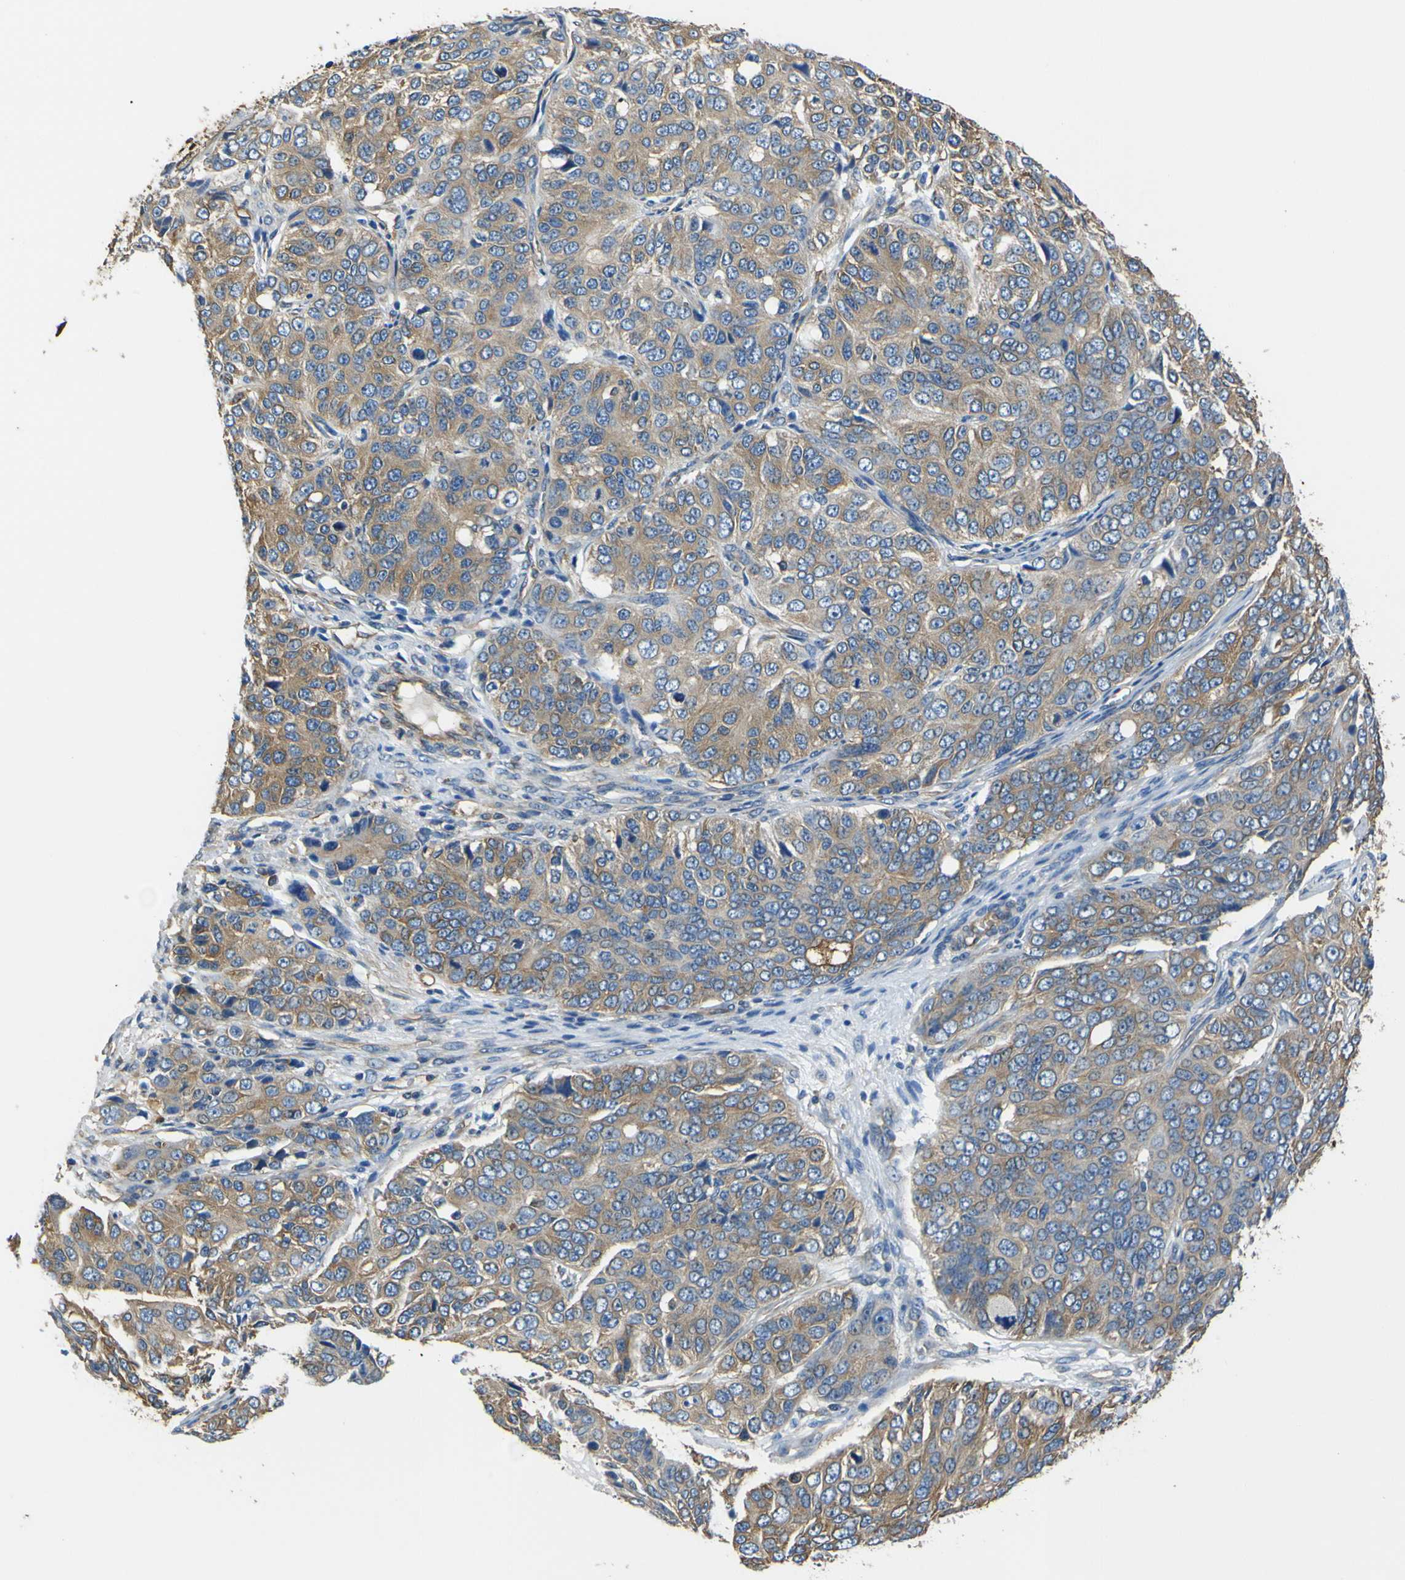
{"staining": {"intensity": "moderate", "quantity": ">75%", "location": "cytoplasmic/membranous"}, "tissue": "ovarian cancer", "cell_type": "Tumor cells", "image_type": "cancer", "snomed": [{"axis": "morphology", "description": "Carcinoma, endometroid"}, {"axis": "topography", "description": "Ovary"}], "caption": "Ovarian cancer (endometroid carcinoma) stained with DAB (3,3'-diaminobenzidine) IHC reveals medium levels of moderate cytoplasmic/membranous expression in approximately >75% of tumor cells.", "gene": "TUBB", "patient": {"sex": "female", "age": 51}}